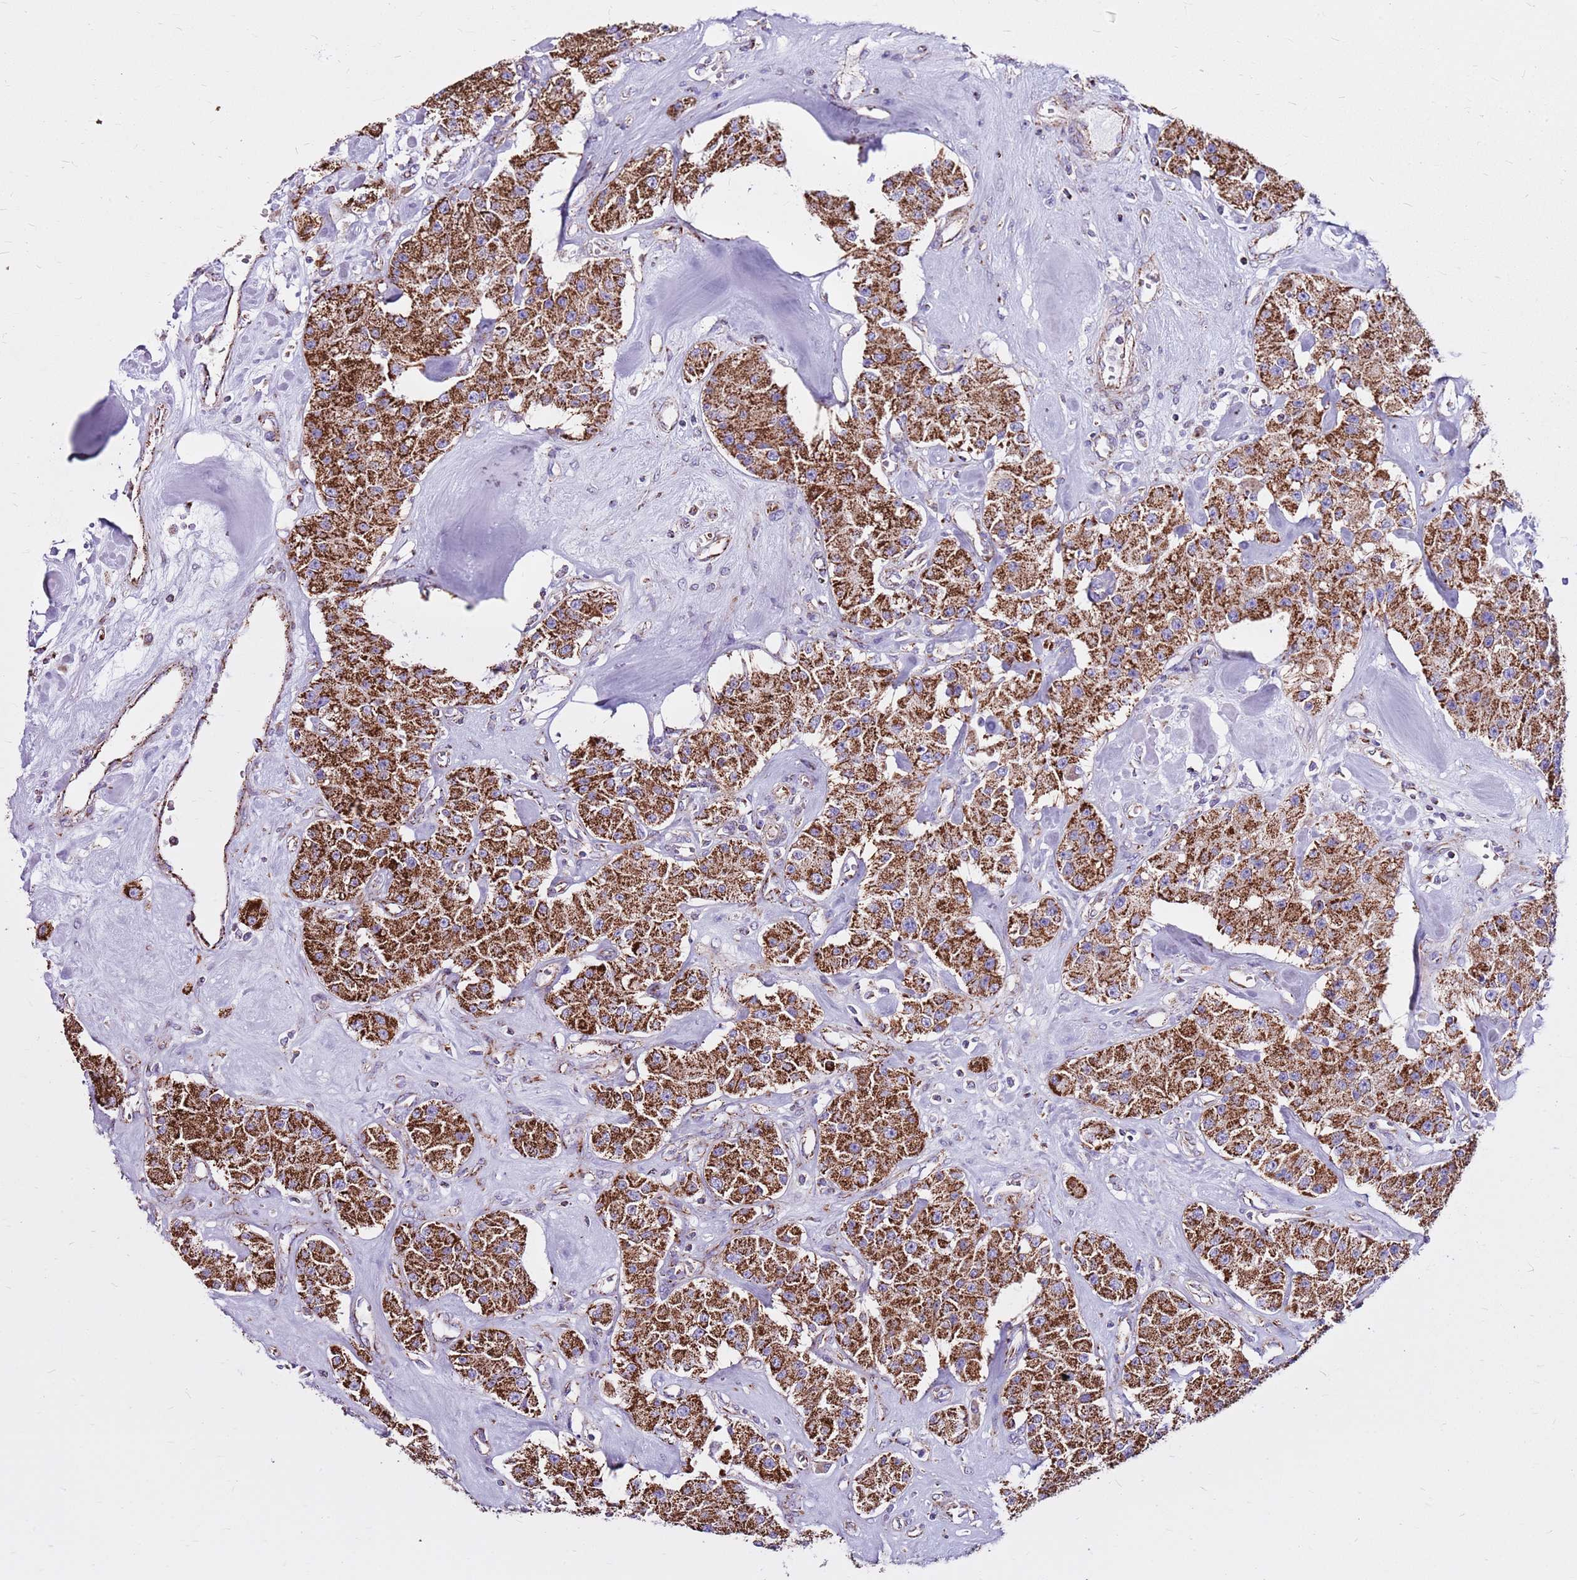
{"staining": {"intensity": "strong", "quantity": ">75%", "location": "cytoplasmic/membranous"}, "tissue": "carcinoid", "cell_type": "Tumor cells", "image_type": "cancer", "snomed": [{"axis": "morphology", "description": "Carcinoid, malignant, NOS"}, {"axis": "topography", "description": "Pancreas"}], "caption": "Tumor cells reveal high levels of strong cytoplasmic/membranous staining in approximately >75% of cells in human carcinoid.", "gene": "HECTD4", "patient": {"sex": "male", "age": 41}}